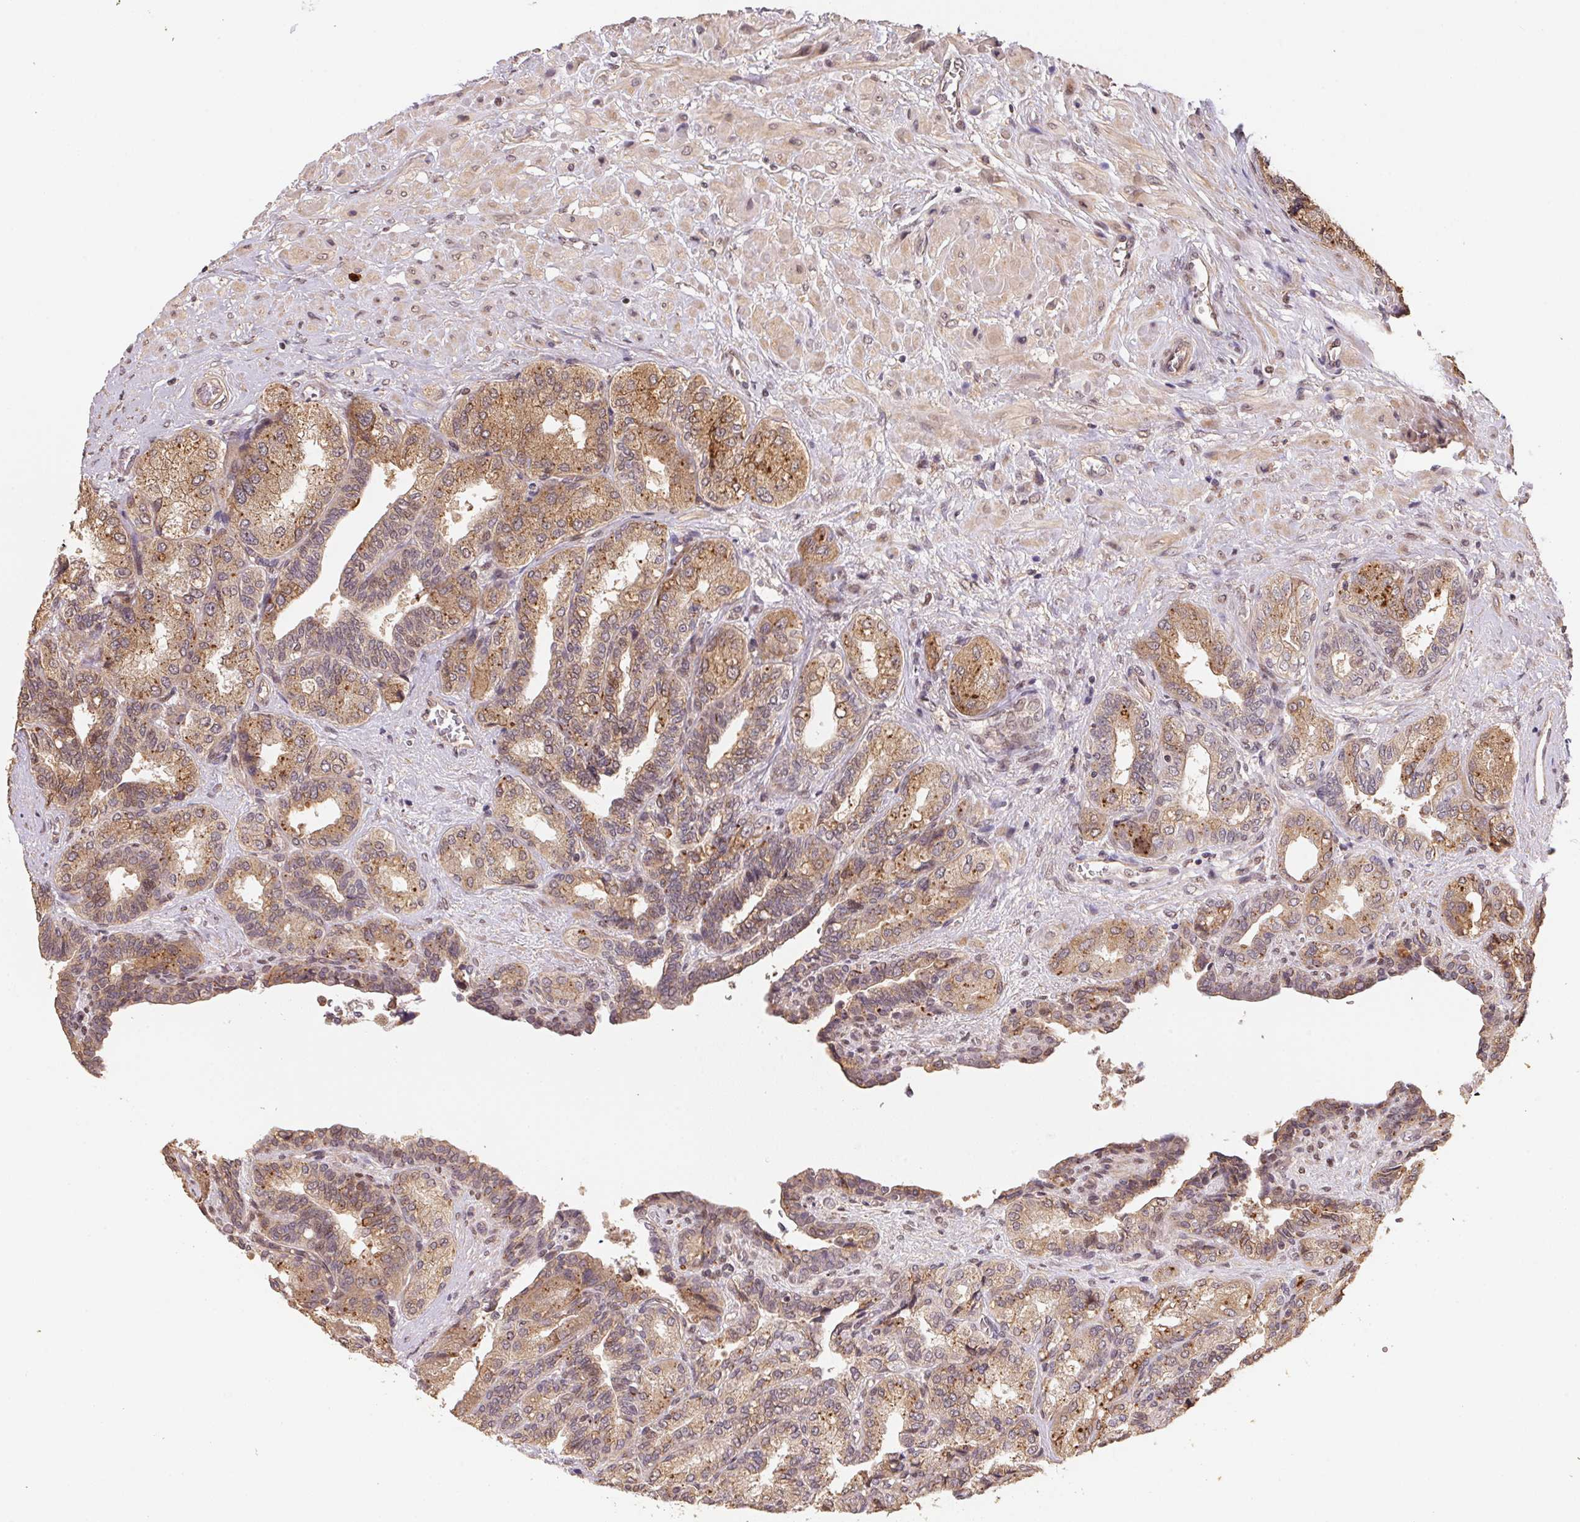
{"staining": {"intensity": "moderate", "quantity": "25%-75%", "location": "cytoplasmic/membranous"}, "tissue": "seminal vesicle", "cell_type": "Glandular cells", "image_type": "normal", "snomed": [{"axis": "morphology", "description": "Normal tissue, NOS"}, {"axis": "topography", "description": "Seminal veicle"}], "caption": "This histopathology image demonstrates IHC staining of benign seminal vesicle, with medium moderate cytoplasmic/membranous expression in about 25%-75% of glandular cells.", "gene": "TMEM222", "patient": {"sex": "male", "age": 68}}